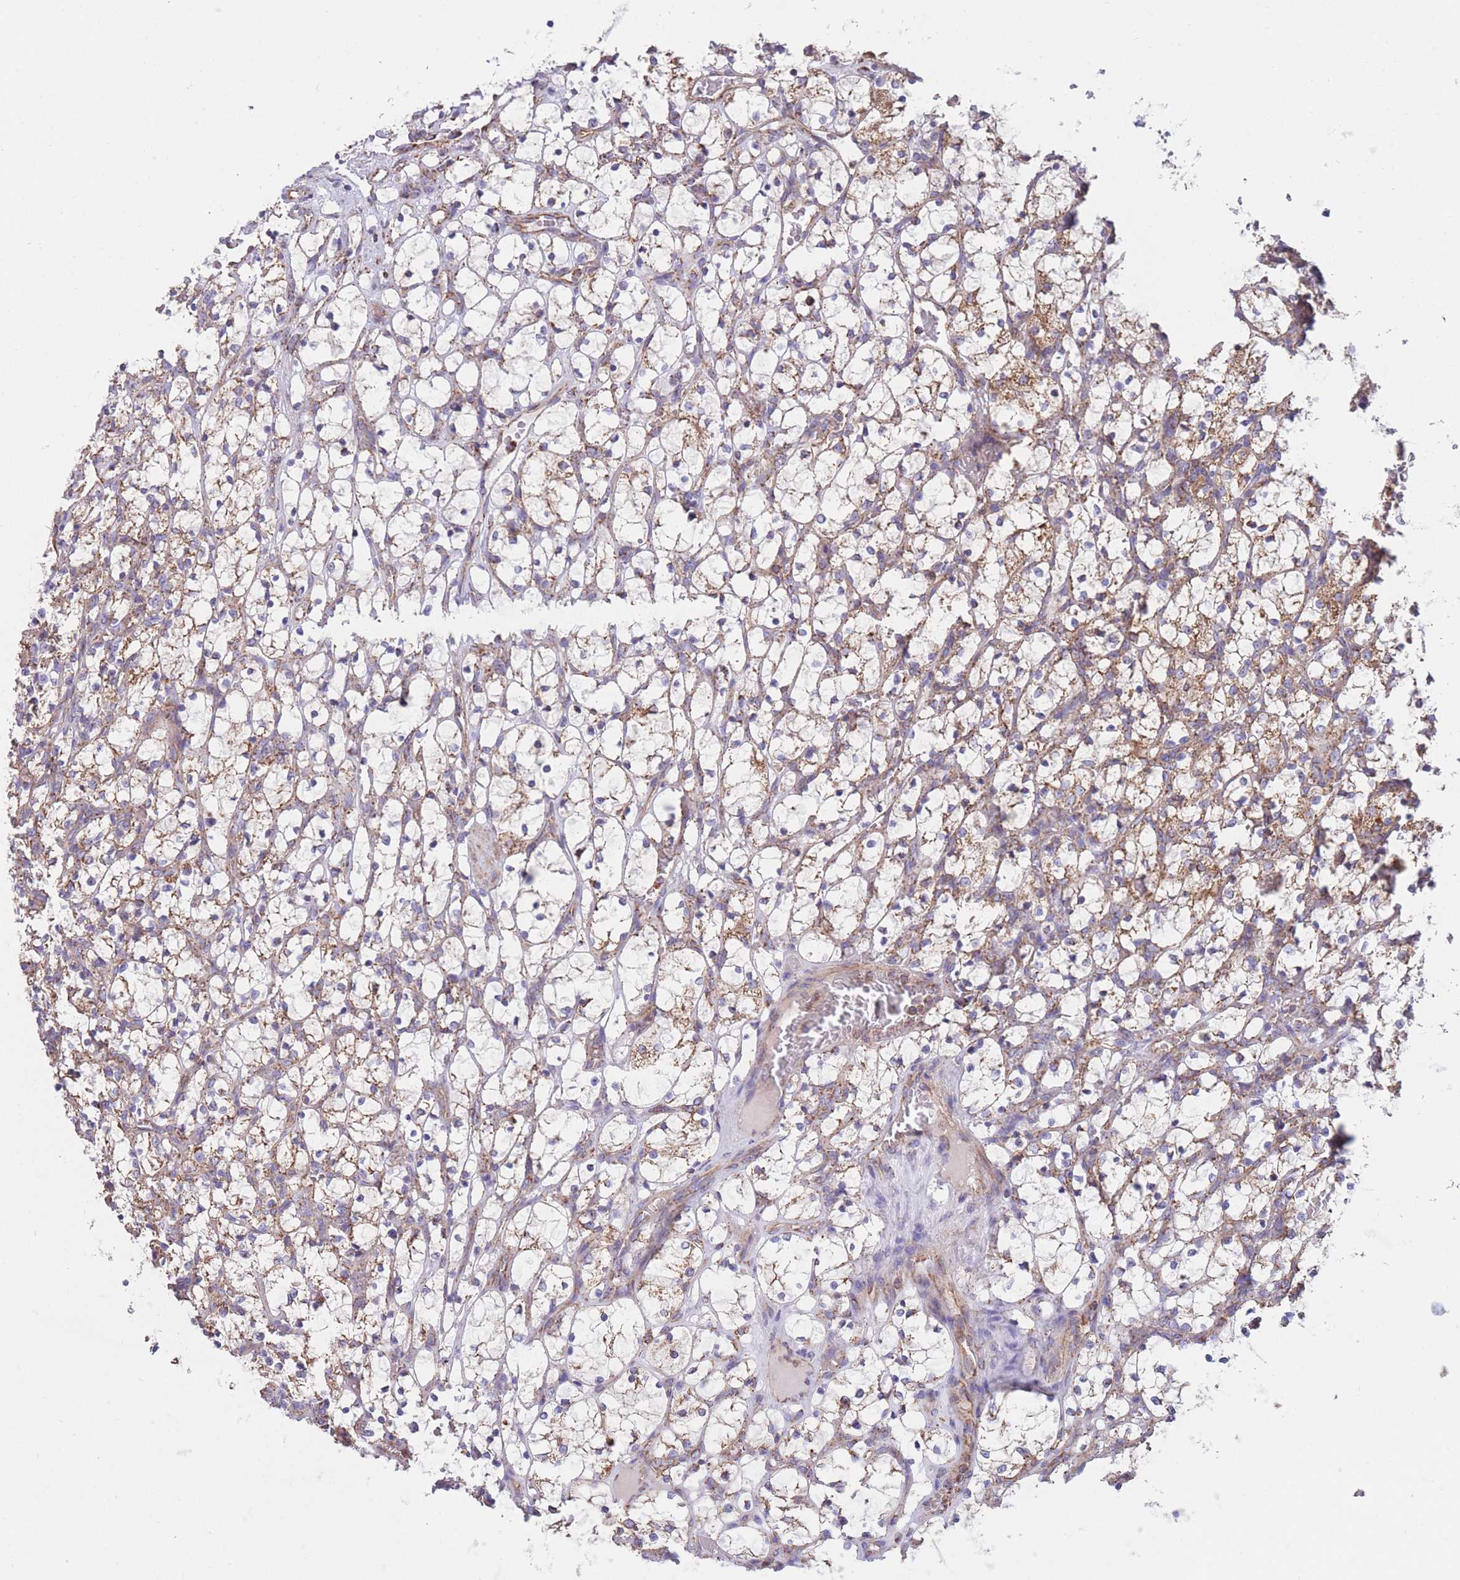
{"staining": {"intensity": "moderate", "quantity": "<25%", "location": "cytoplasmic/membranous"}, "tissue": "renal cancer", "cell_type": "Tumor cells", "image_type": "cancer", "snomed": [{"axis": "morphology", "description": "Adenocarcinoma, NOS"}, {"axis": "topography", "description": "Kidney"}], "caption": "The immunohistochemical stain shows moderate cytoplasmic/membranous positivity in tumor cells of adenocarcinoma (renal) tissue.", "gene": "FKBP8", "patient": {"sex": "female", "age": 69}}